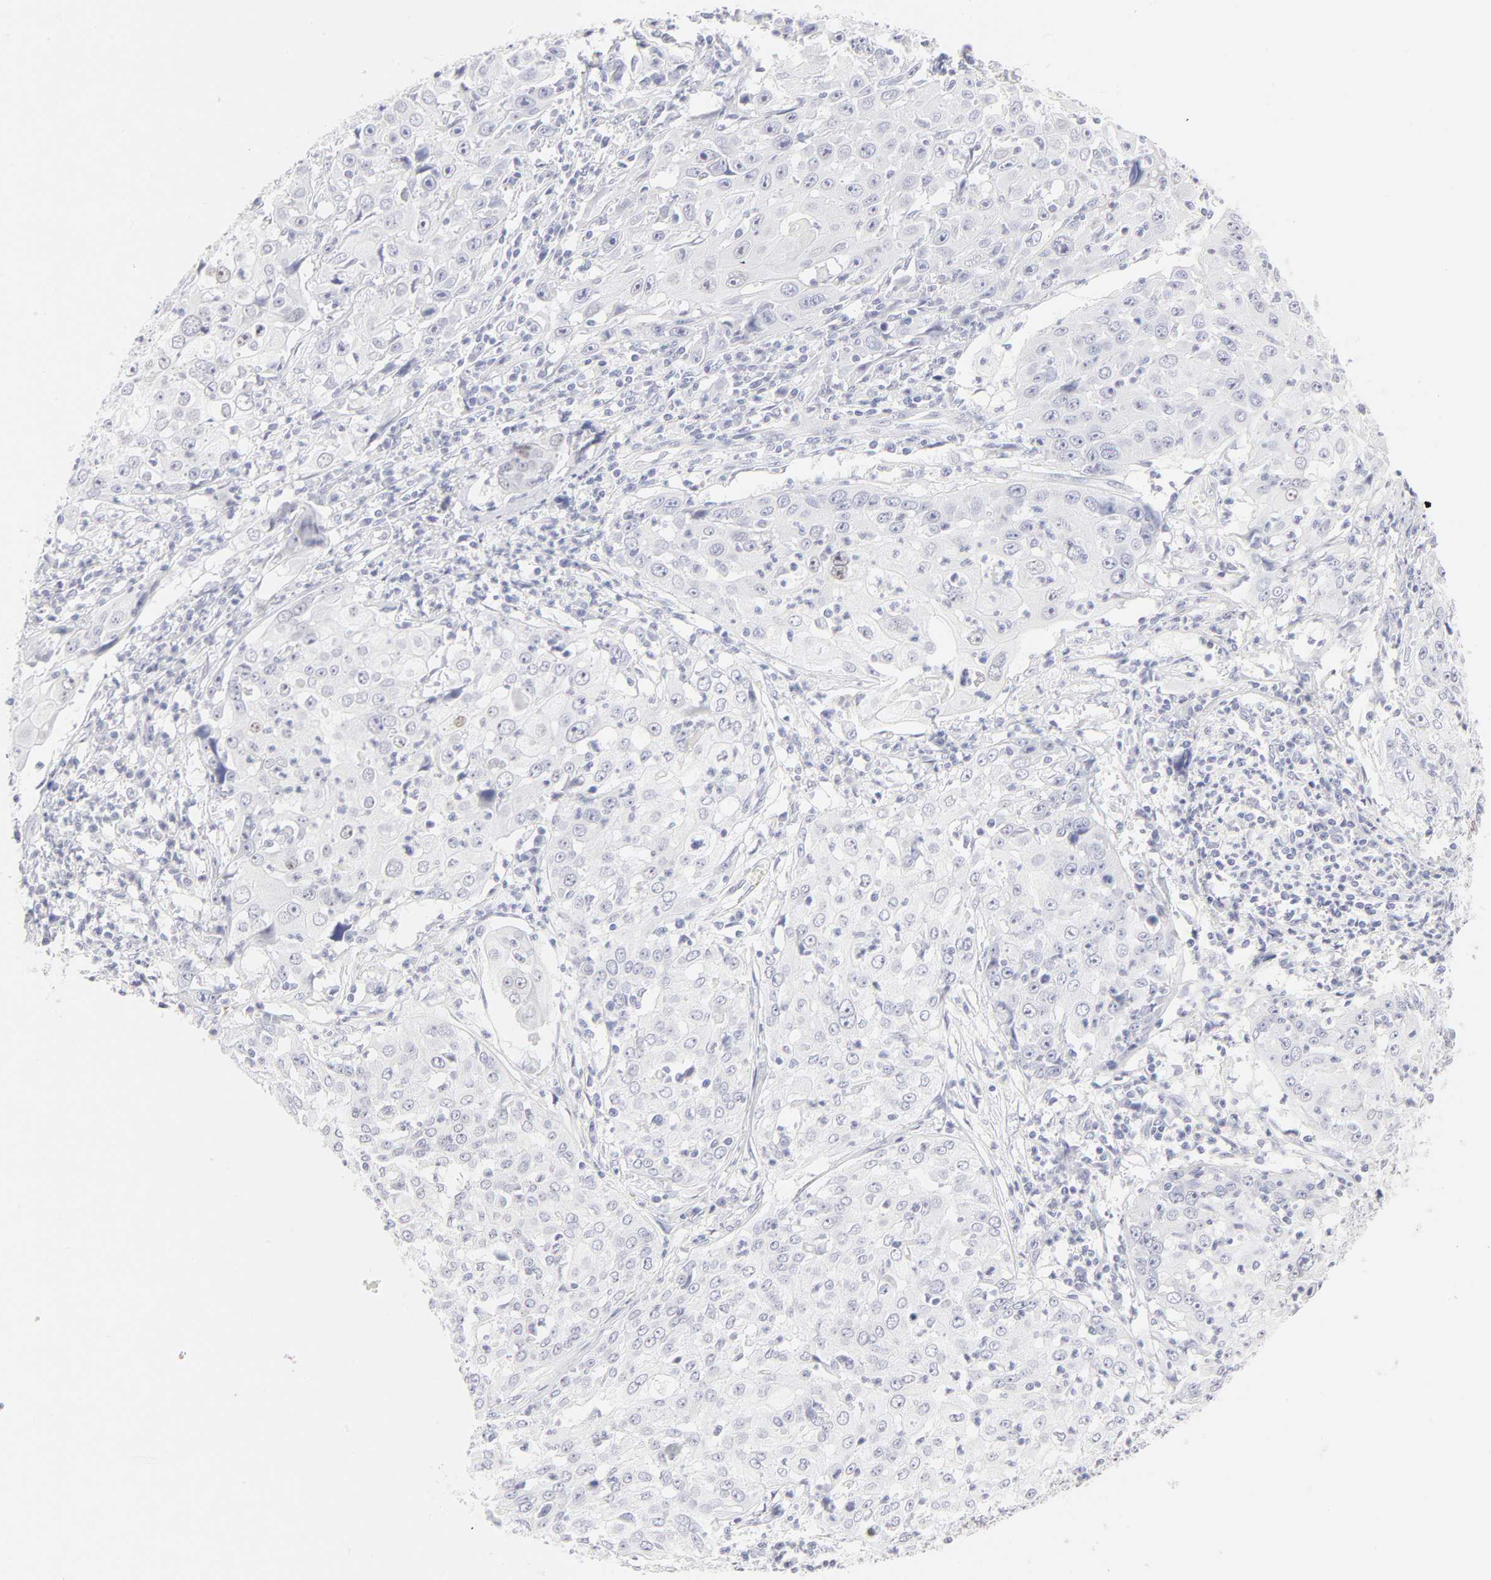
{"staining": {"intensity": "moderate", "quantity": "<25%", "location": "nuclear"}, "tissue": "cervical cancer", "cell_type": "Tumor cells", "image_type": "cancer", "snomed": [{"axis": "morphology", "description": "Squamous cell carcinoma, NOS"}, {"axis": "topography", "description": "Cervix"}], "caption": "Immunohistochemical staining of human cervical squamous cell carcinoma exhibits moderate nuclear protein expression in about <25% of tumor cells.", "gene": "ELF3", "patient": {"sex": "female", "age": 39}}